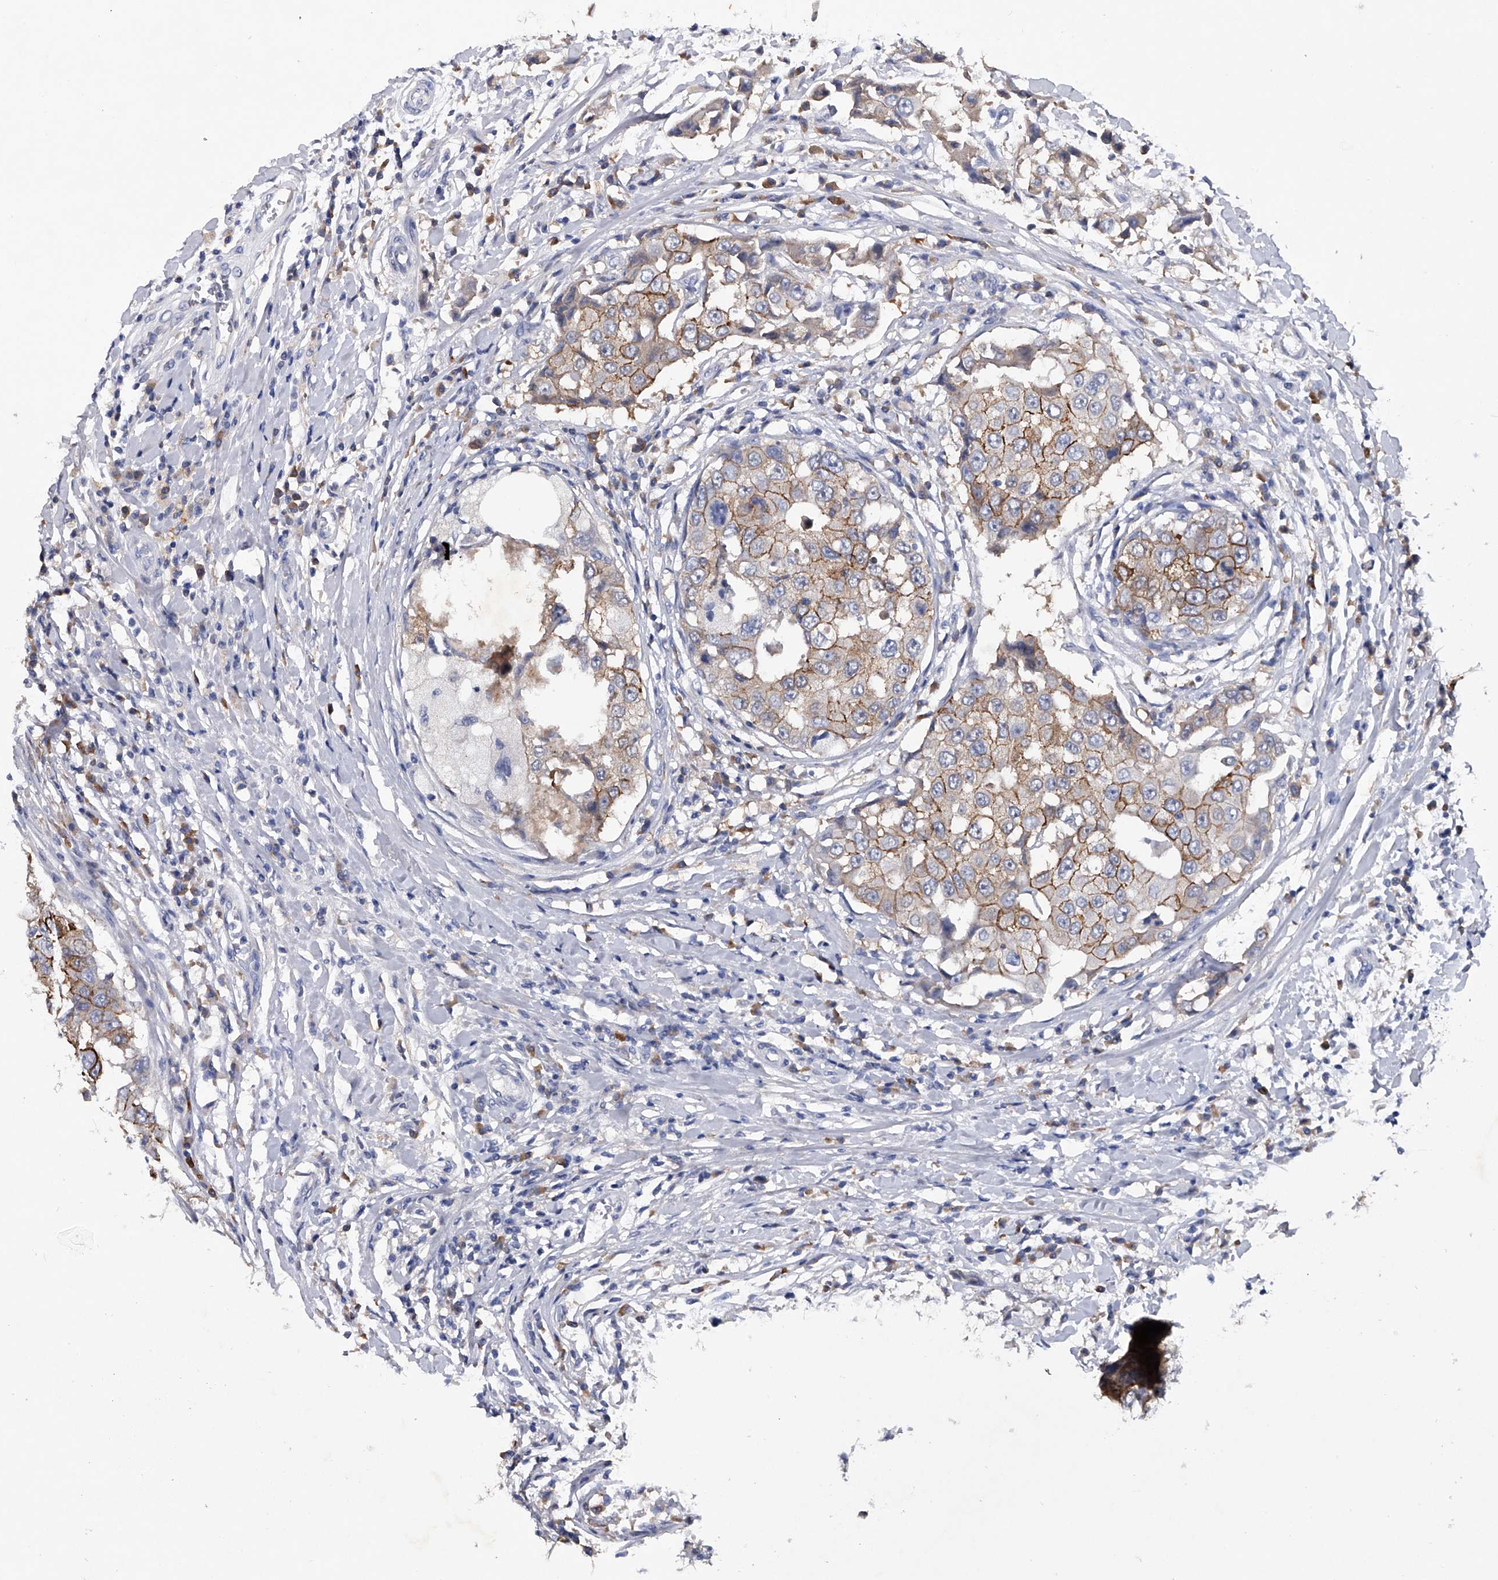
{"staining": {"intensity": "moderate", "quantity": "25%-75%", "location": "cytoplasmic/membranous"}, "tissue": "breast cancer", "cell_type": "Tumor cells", "image_type": "cancer", "snomed": [{"axis": "morphology", "description": "Duct carcinoma"}, {"axis": "topography", "description": "Breast"}], "caption": "About 25%-75% of tumor cells in breast cancer (infiltrating ductal carcinoma) exhibit moderate cytoplasmic/membranous protein staining as visualized by brown immunohistochemical staining.", "gene": "ASNS", "patient": {"sex": "female", "age": 27}}